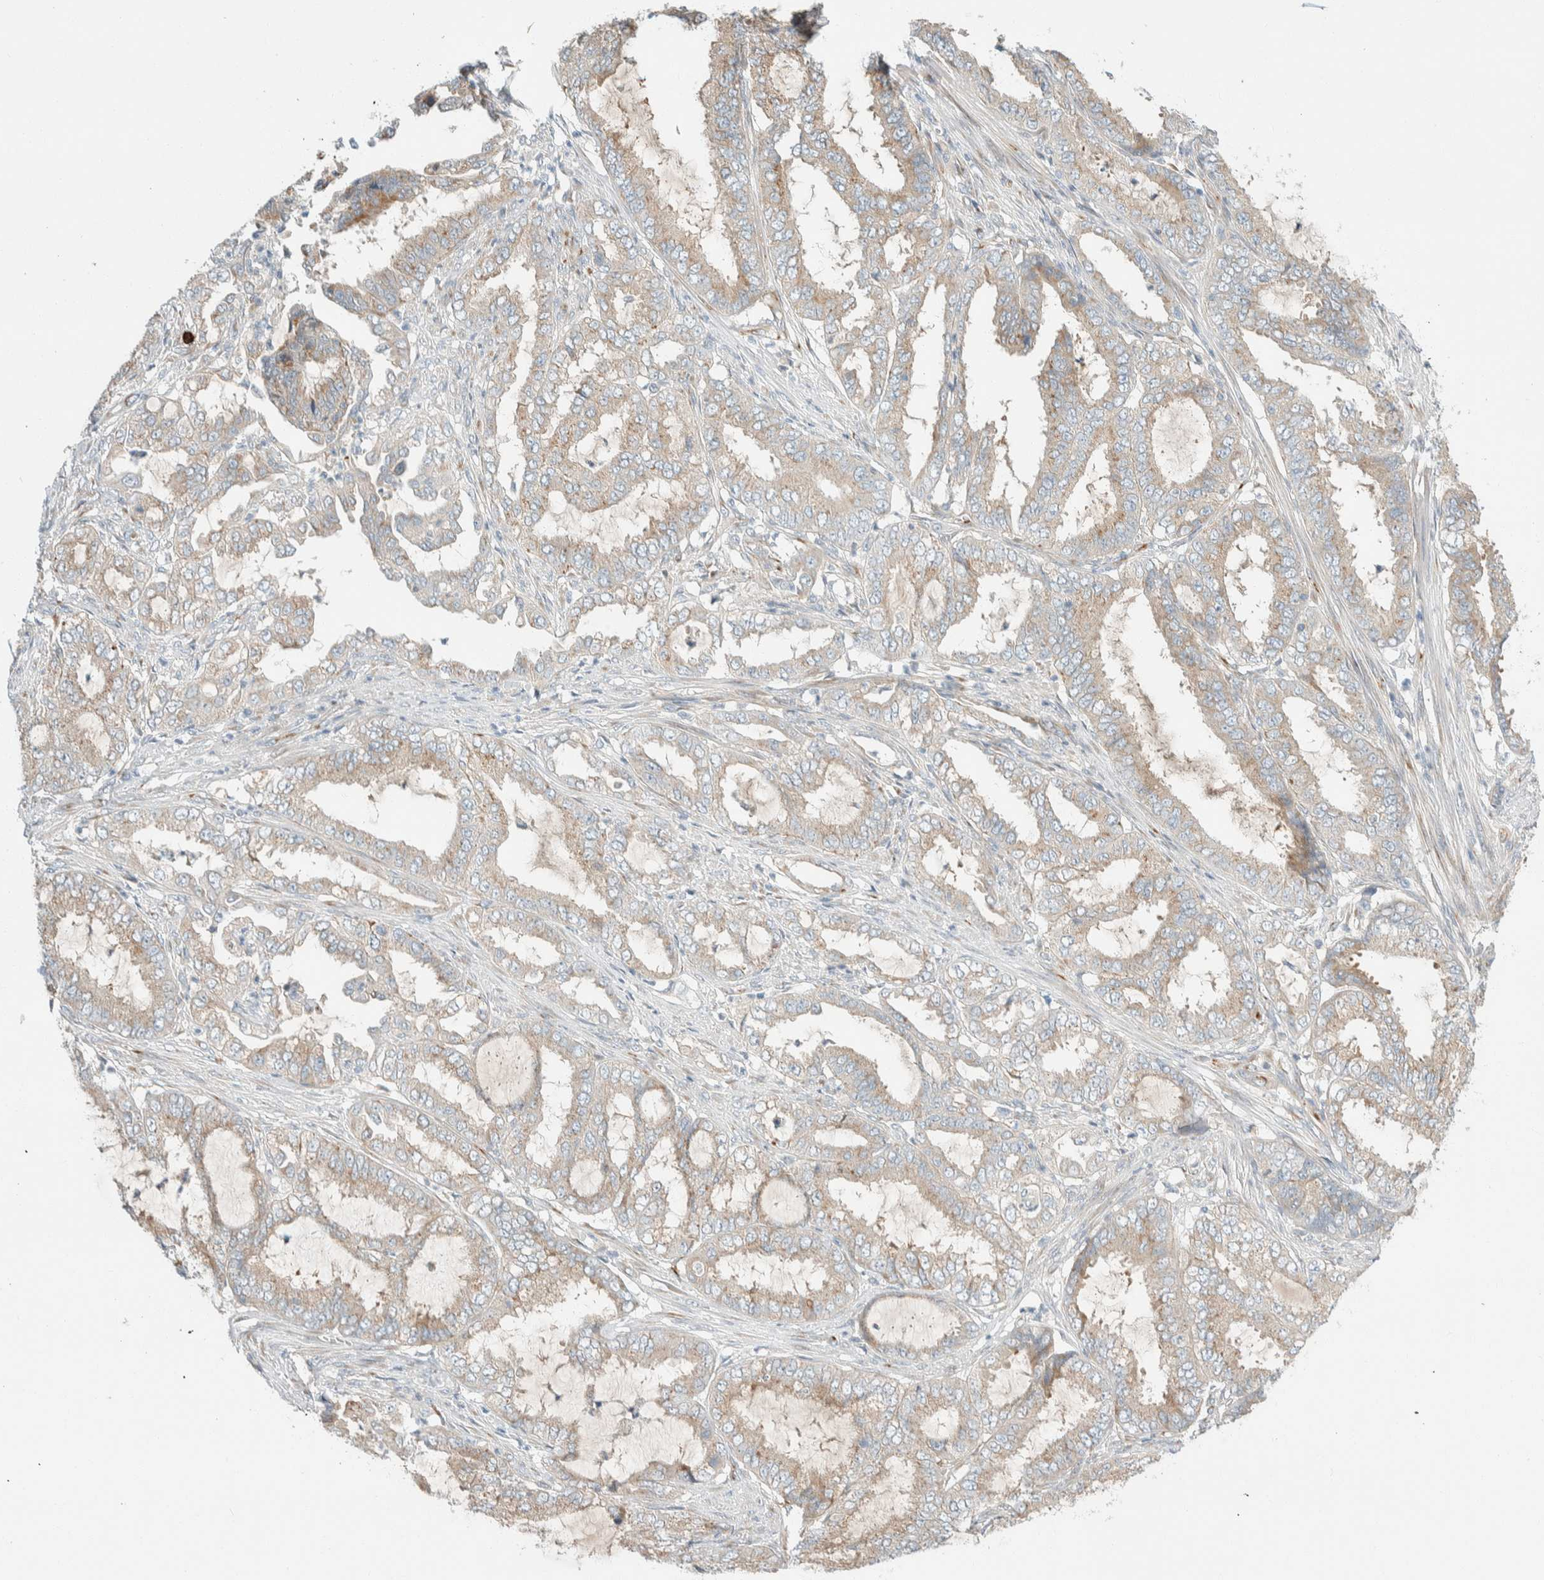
{"staining": {"intensity": "weak", "quantity": ">75%", "location": "cytoplasmic/membranous"}, "tissue": "endometrial cancer", "cell_type": "Tumor cells", "image_type": "cancer", "snomed": [{"axis": "morphology", "description": "Adenocarcinoma, NOS"}, {"axis": "topography", "description": "Endometrium"}], "caption": "Brown immunohistochemical staining in human adenocarcinoma (endometrial) exhibits weak cytoplasmic/membranous expression in about >75% of tumor cells.", "gene": "TMEM184B", "patient": {"sex": "female", "age": 51}}